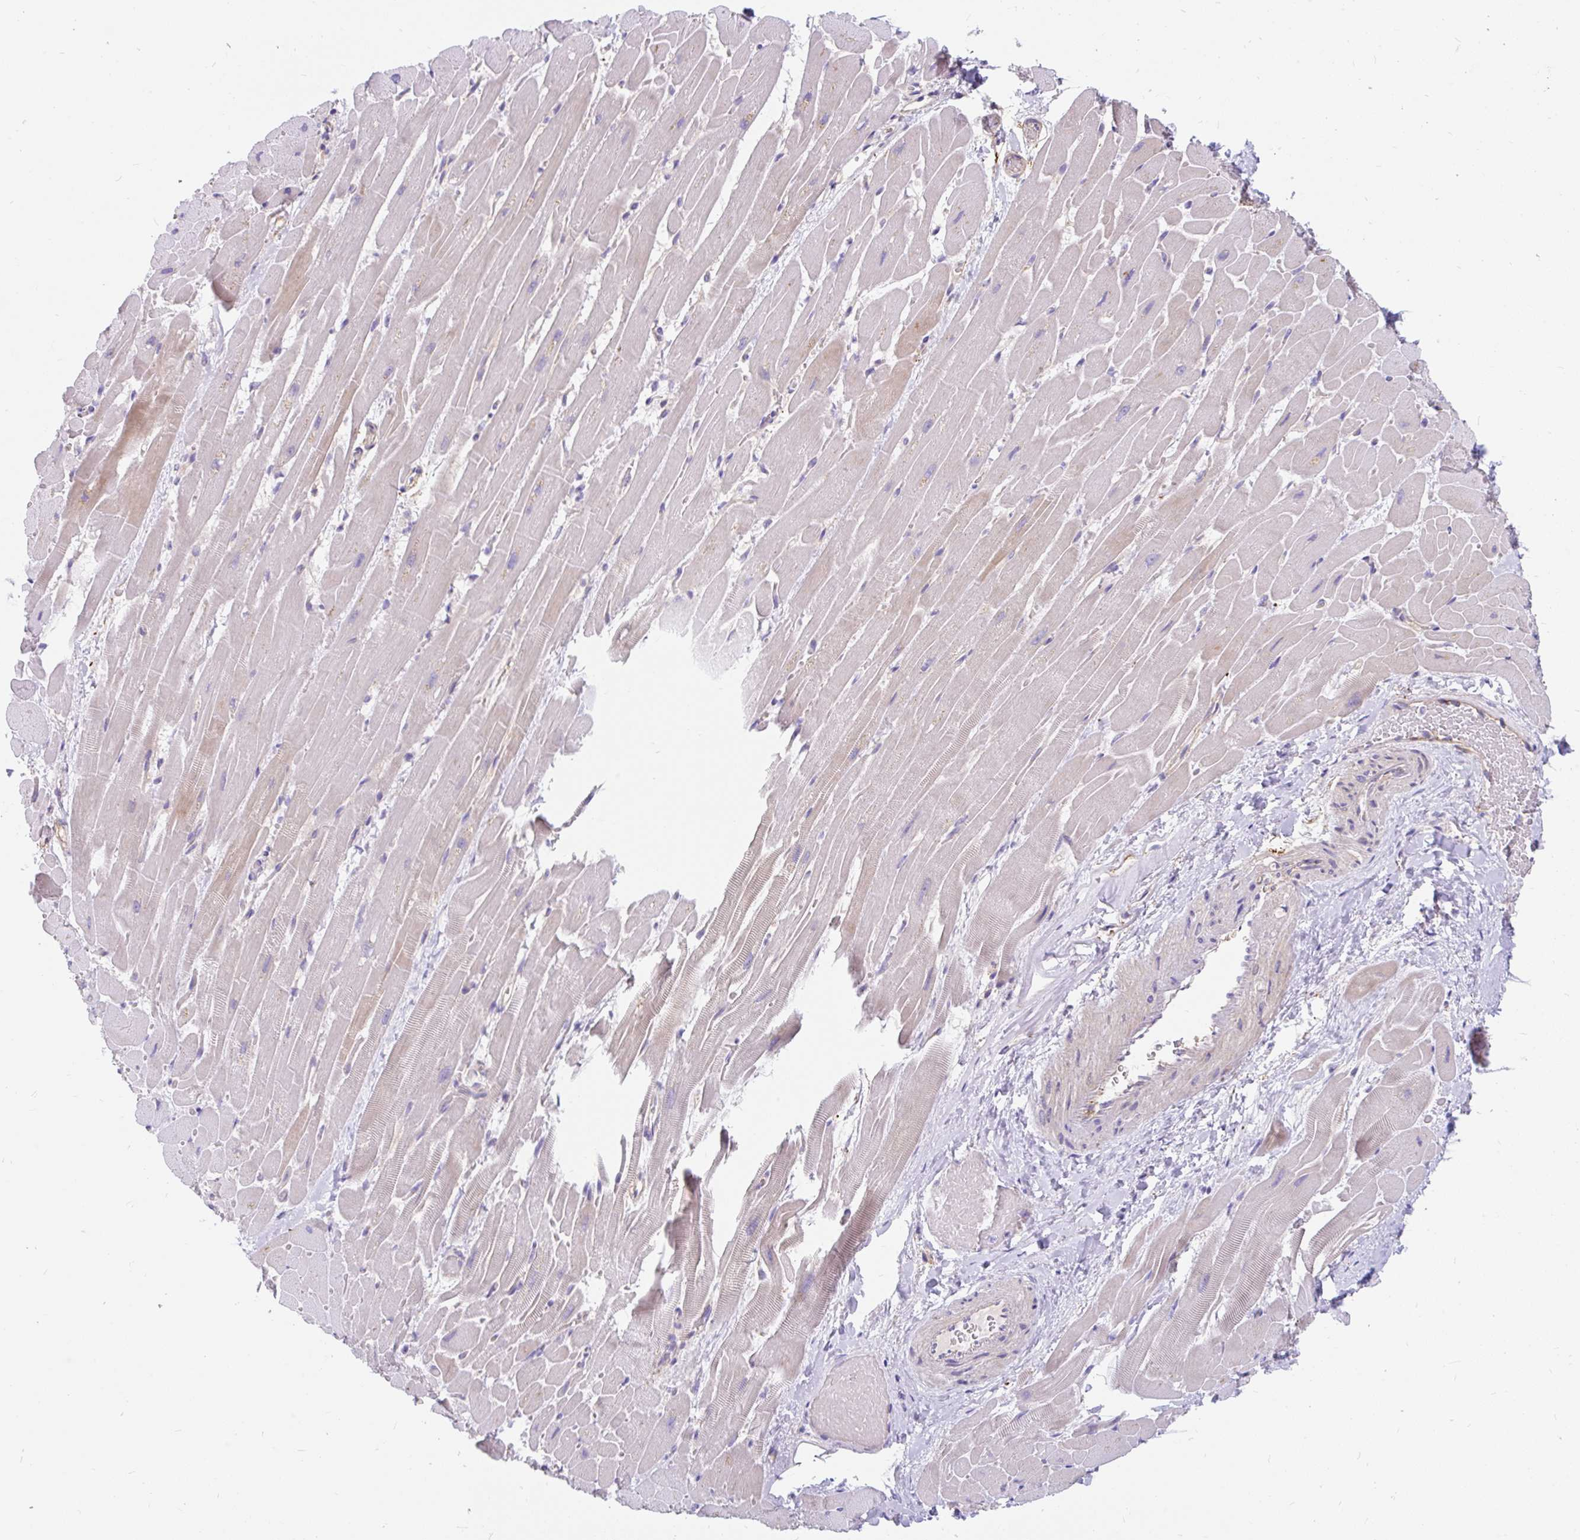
{"staining": {"intensity": "moderate", "quantity": "25%-75%", "location": "cytoplasmic/membranous"}, "tissue": "heart muscle", "cell_type": "Cardiomyocytes", "image_type": "normal", "snomed": [{"axis": "morphology", "description": "Normal tissue, NOS"}, {"axis": "topography", "description": "Heart"}], "caption": "Brown immunohistochemical staining in normal human heart muscle reveals moderate cytoplasmic/membranous expression in approximately 25%-75% of cardiomyocytes. The staining was performed using DAB (3,3'-diaminobenzidine), with brown indicating positive protein expression. Nuclei are stained blue with hematoxylin.", "gene": "LRRC26", "patient": {"sex": "male", "age": 37}}